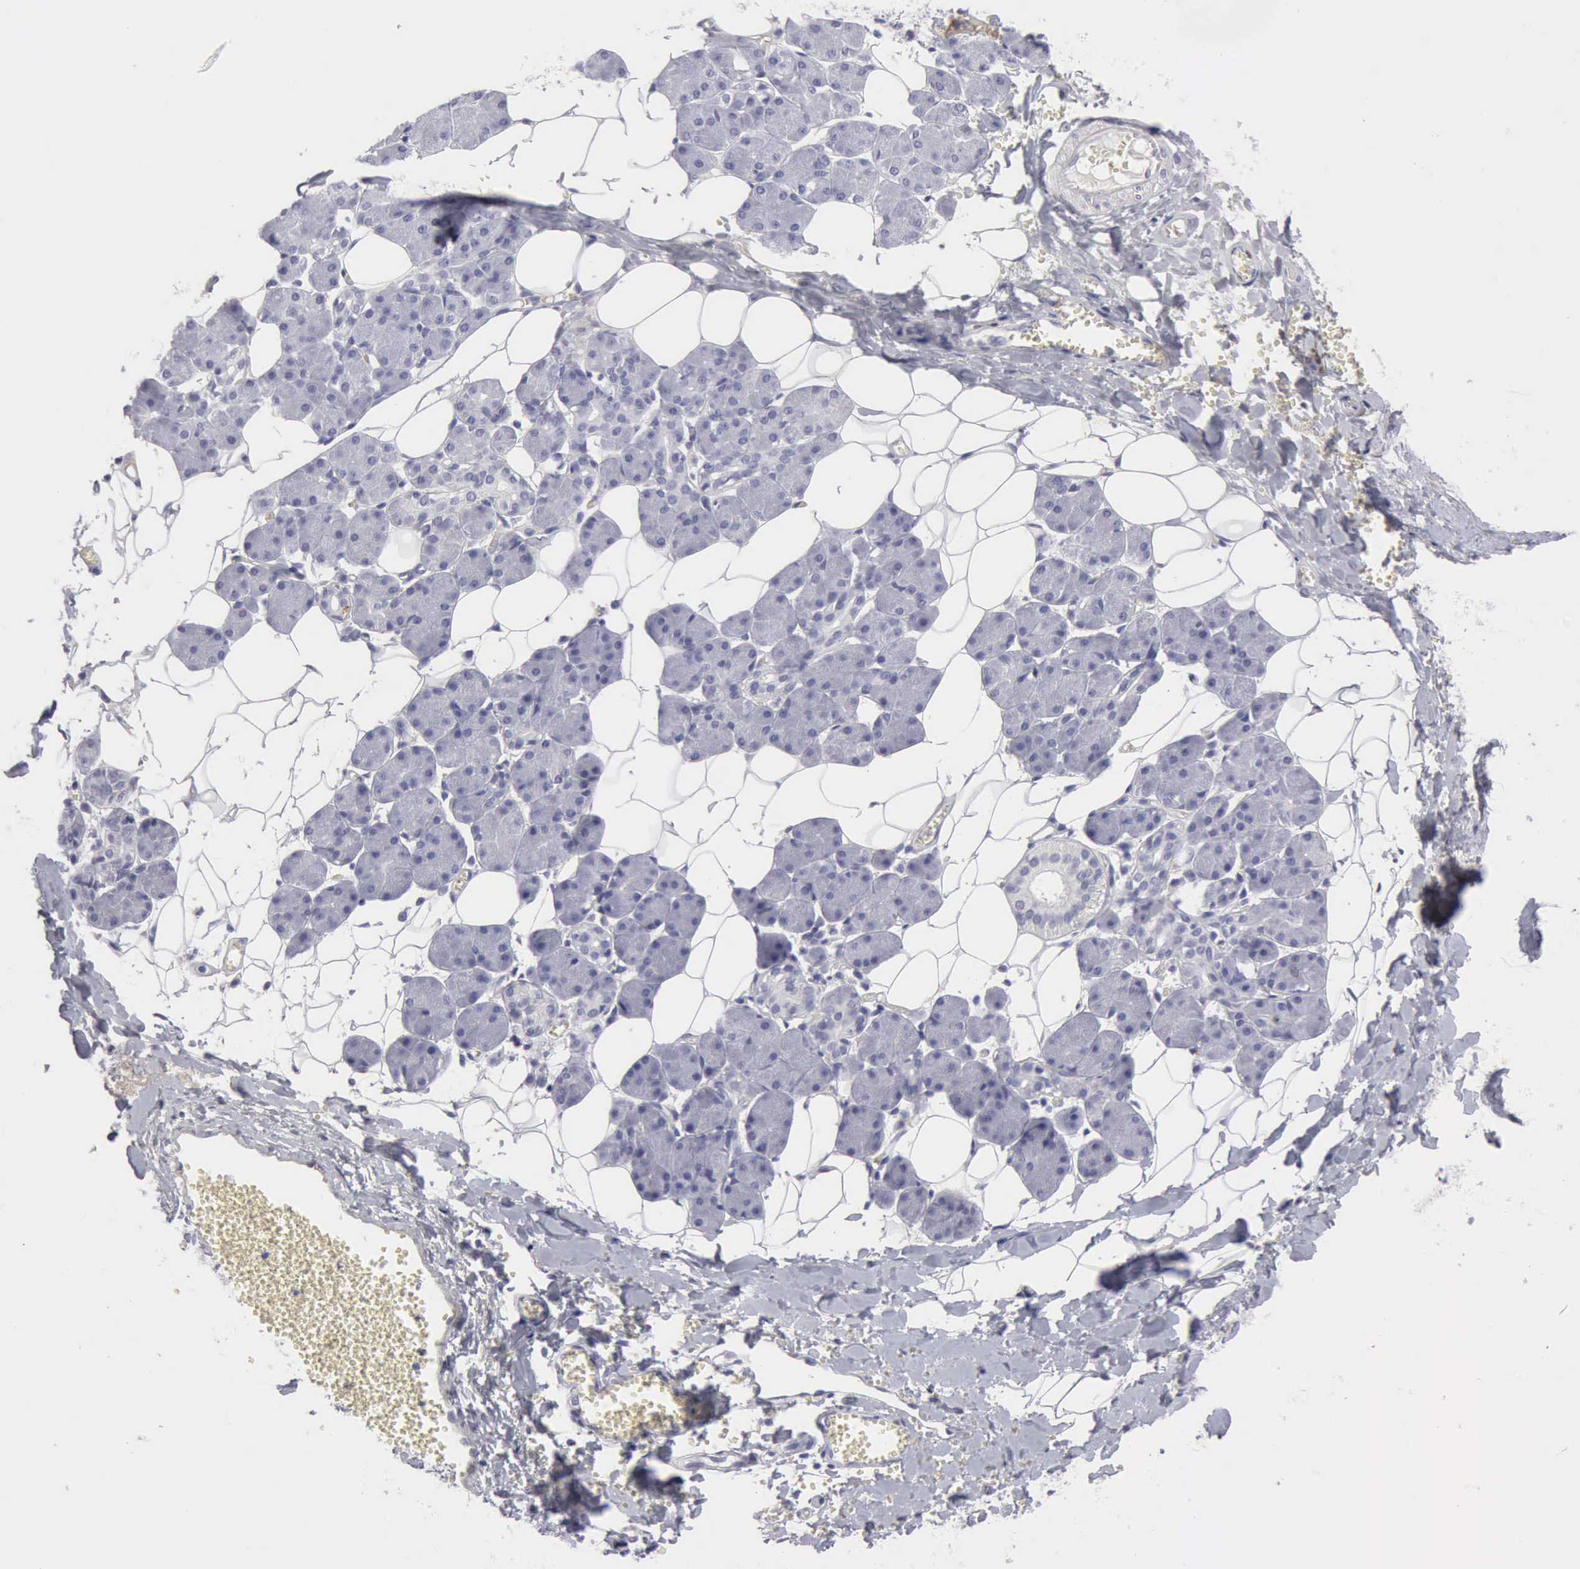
{"staining": {"intensity": "negative", "quantity": "none", "location": "none"}, "tissue": "salivary gland", "cell_type": "Glandular cells", "image_type": "normal", "snomed": [{"axis": "morphology", "description": "Normal tissue, NOS"}, {"axis": "morphology", "description": "Adenoma, NOS"}, {"axis": "topography", "description": "Salivary gland"}], "caption": "This is an IHC image of unremarkable human salivary gland. There is no expression in glandular cells.", "gene": "TFRC", "patient": {"sex": "female", "age": 32}}